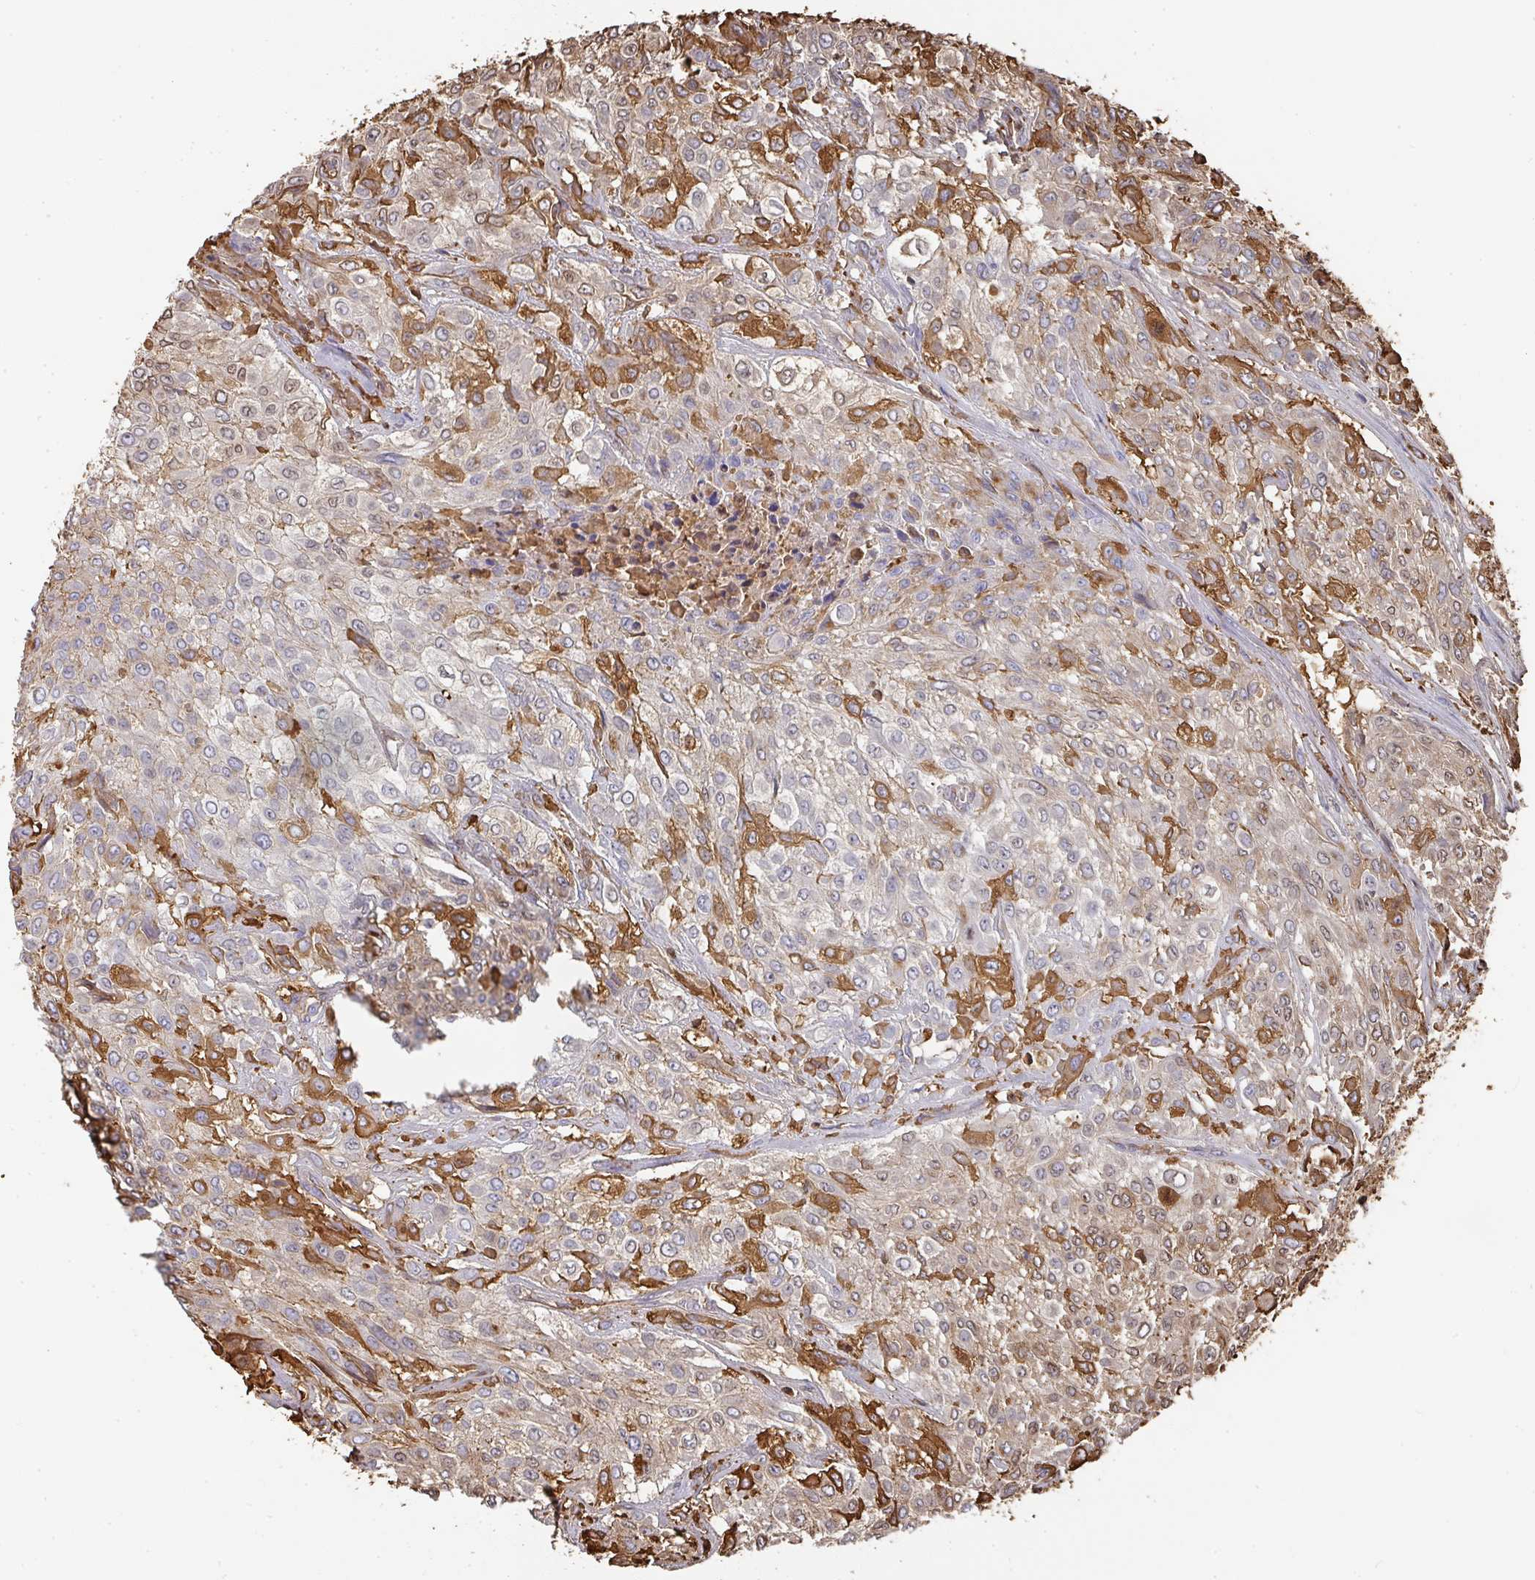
{"staining": {"intensity": "moderate", "quantity": "<25%", "location": "cytoplasmic/membranous"}, "tissue": "urothelial cancer", "cell_type": "Tumor cells", "image_type": "cancer", "snomed": [{"axis": "morphology", "description": "Urothelial carcinoma, High grade"}, {"axis": "topography", "description": "Urinary bladder"}], "caption": "Immunohistochemistry (IHC) photomicrograph of urothelial cancer stained for a protein (brown), which reveals low levels of moderate cytoplasmic/membranous positivity in about <25% of tumor cells.", "gene": "ALB", "patient": {"sex": "male", "age": 57}}